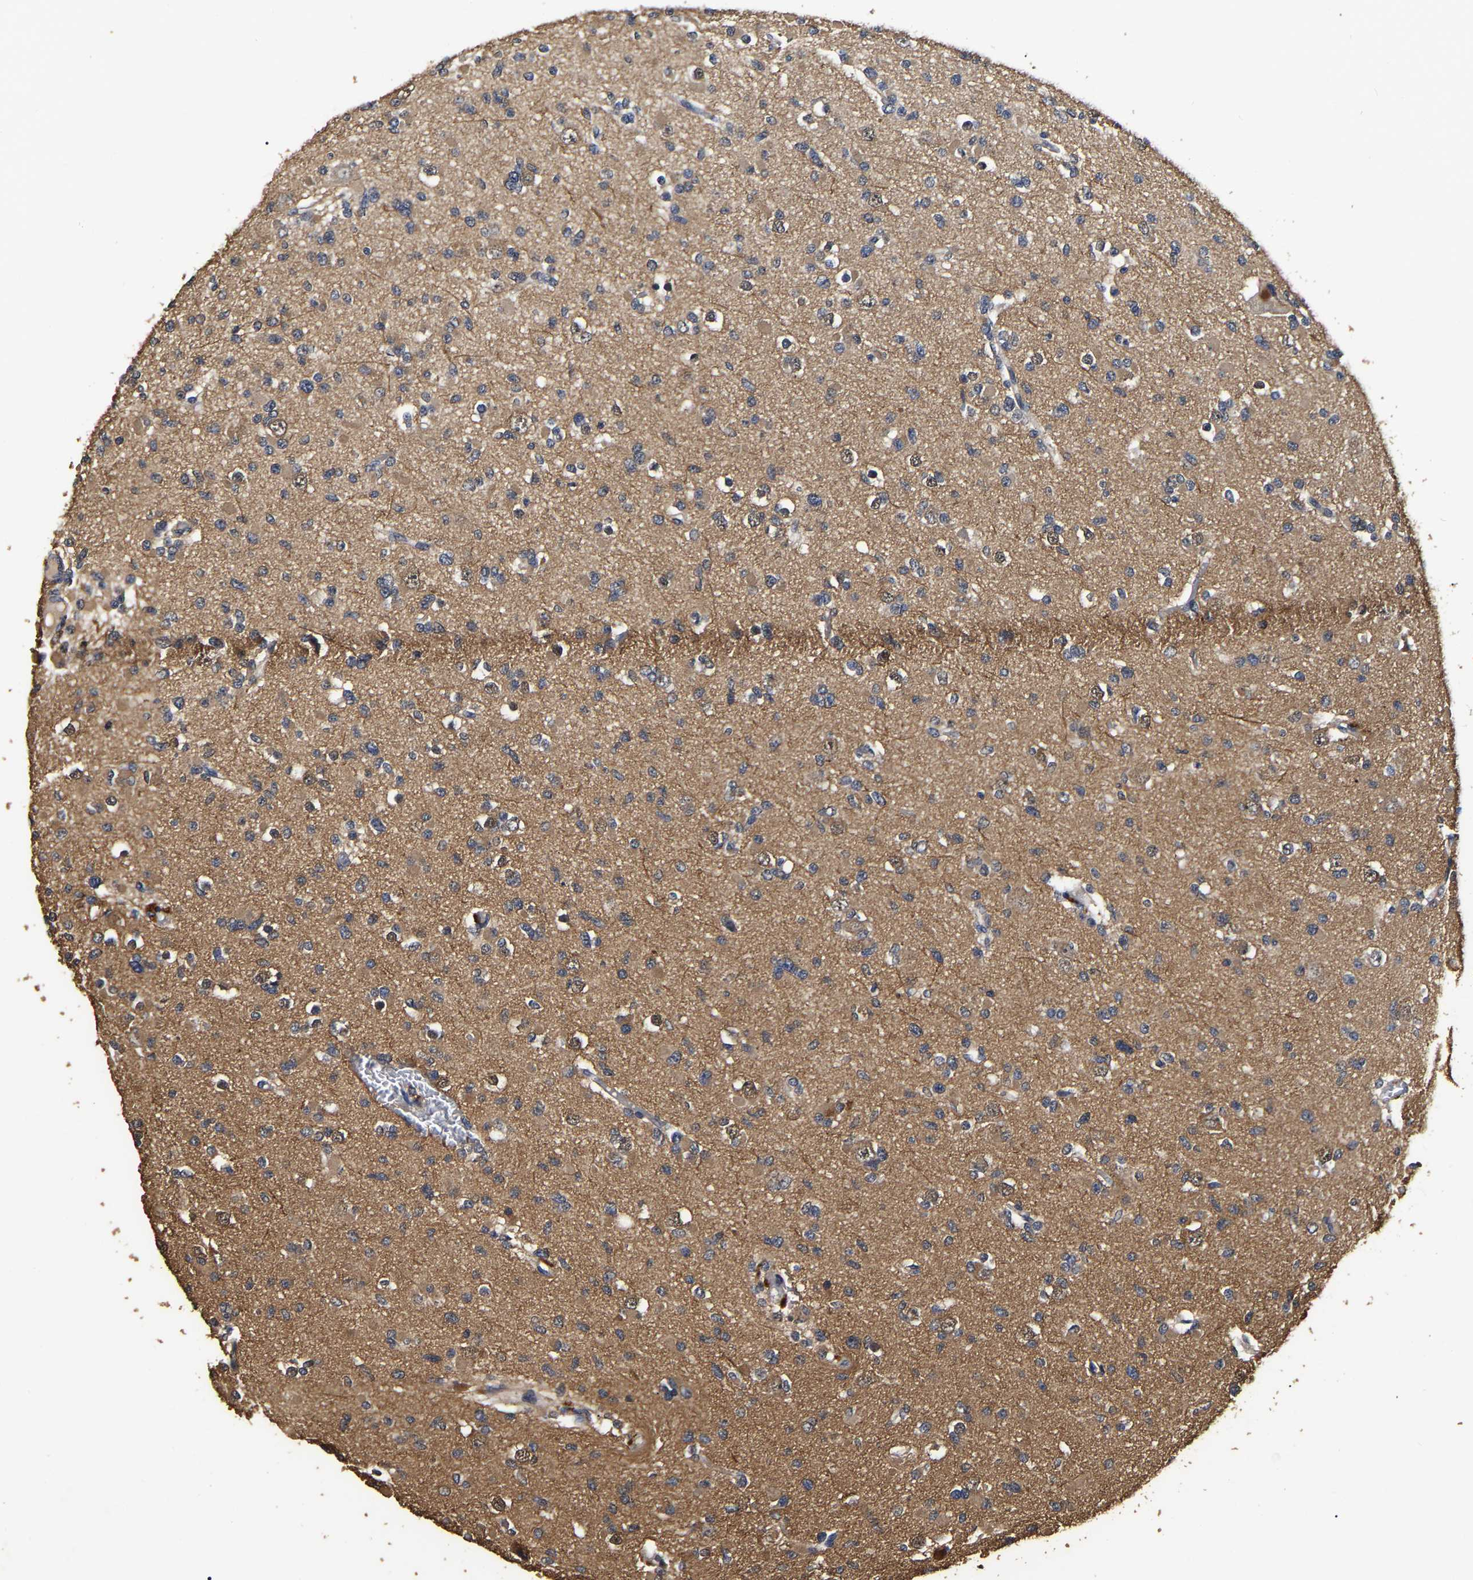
{"staining": {"intensity": "moderate", "quantity": ">75%", "location": "cytoplasmic/membranous"}, "tissue": "glioma", "cell_type": "Tumor cells", "image_type": "cancer", "snomed": [{"axis": "morphology", "description": "Glioma, malignant, Low grade"}, {"axis": "topography", "description": "Brain"}], "caption": "Malignant glioma (low-grade) stained with DAB IHC shows medium levels of moderate cytoplasmic/membranous positivity in approximately >75% of tumor cells.", "gene": "STK32C", "patient": {"sex": "female", "age": 22}}